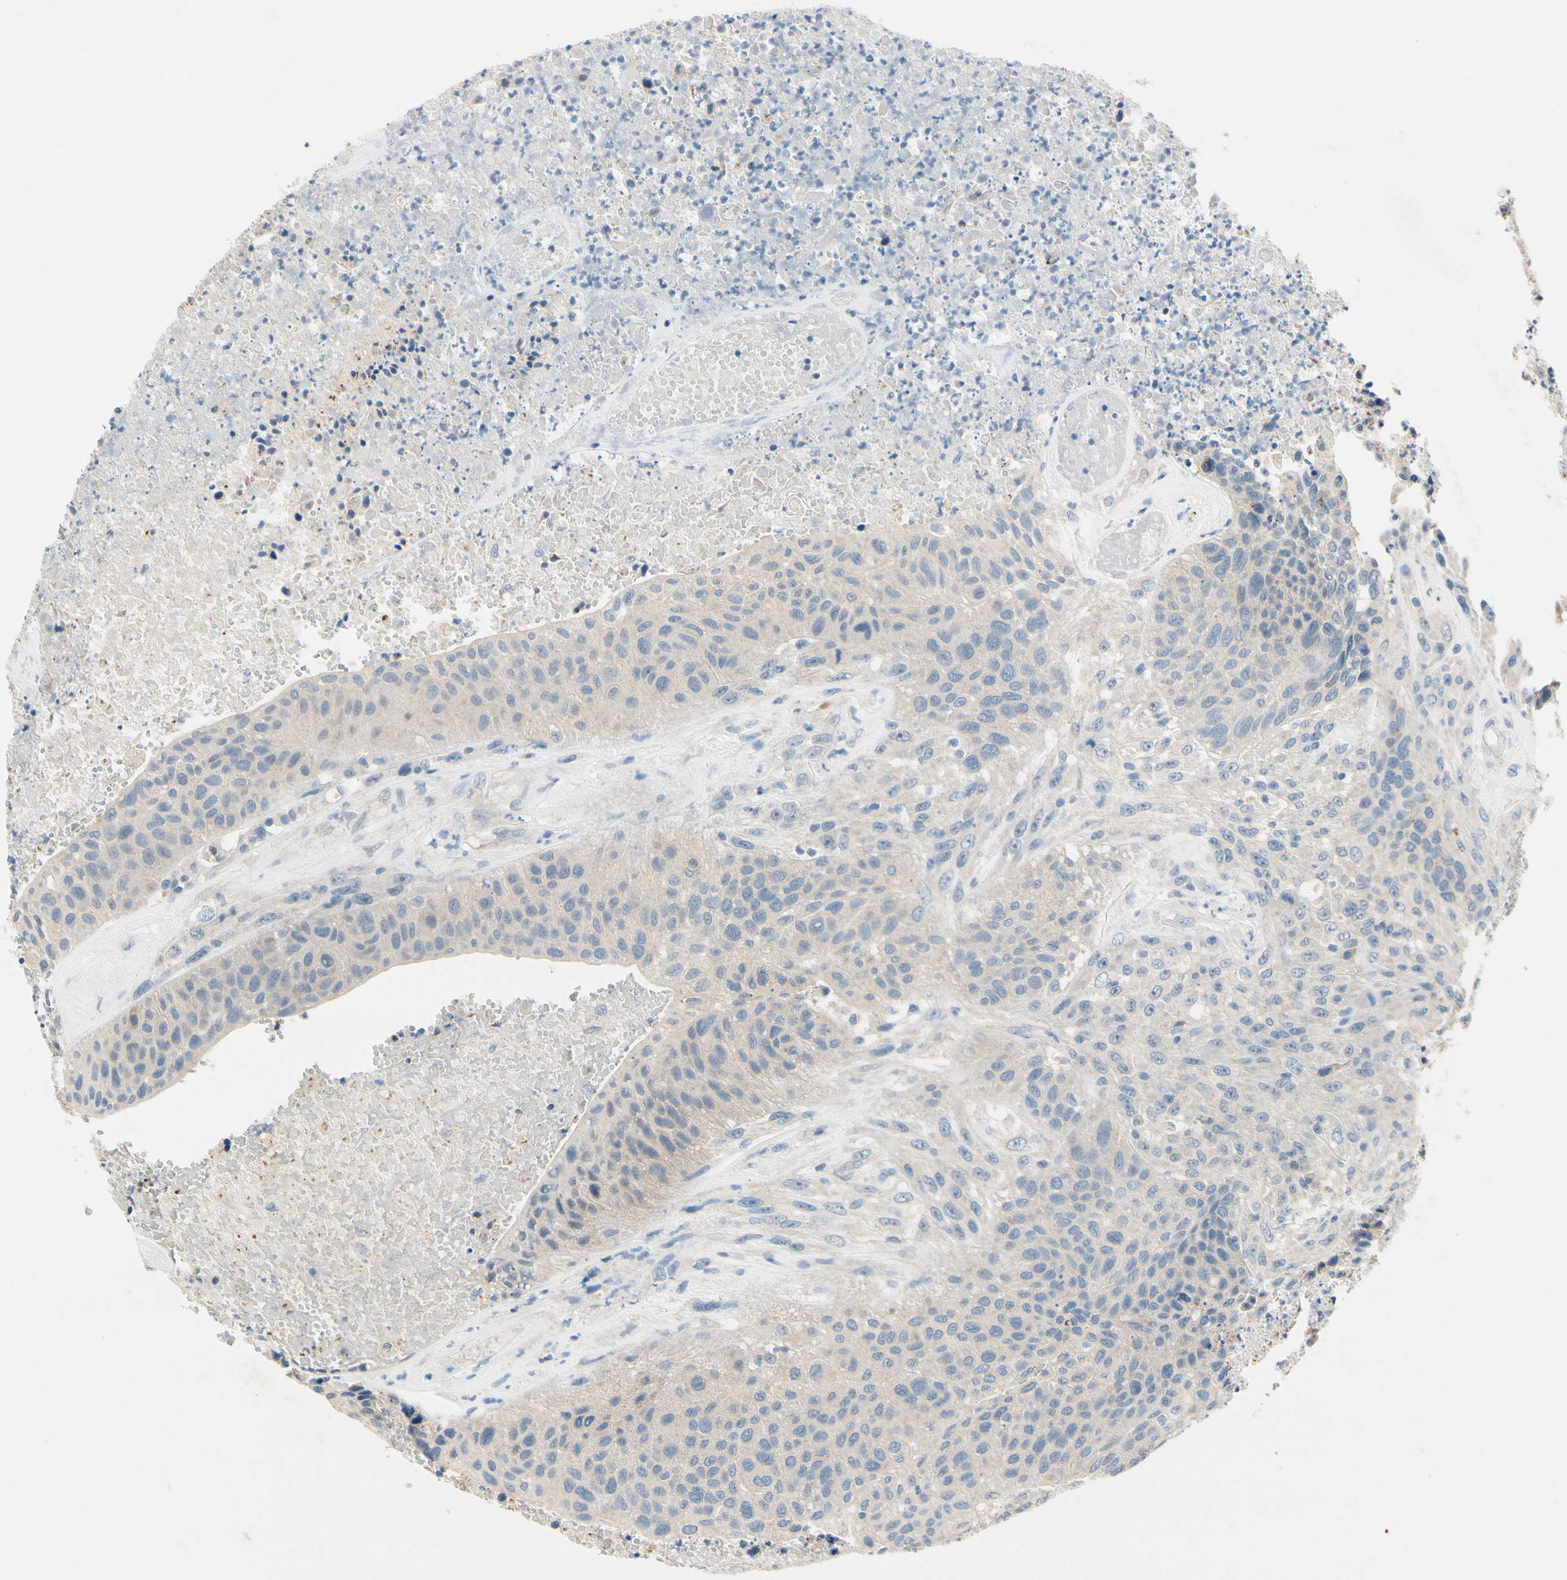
{"staining": {"intensity": "negative", "quantity": "none", "location": "none"}, "tissue": "urothelial cancer", "cell_type": "Tumor cells", "image_type": "cancer", "snomed": [{"axis": "morphology", "description": "Urothelial carcinoma, High grade"}, {"axis": "topography", "description": "Urinary bladder"}], "caption": "Urothelial cancer stained for a protein using immunohistochemistry displays no expression tumor cells.", "gene": "SLC27A6", "patient": {"sex": "male", "age": 66}}